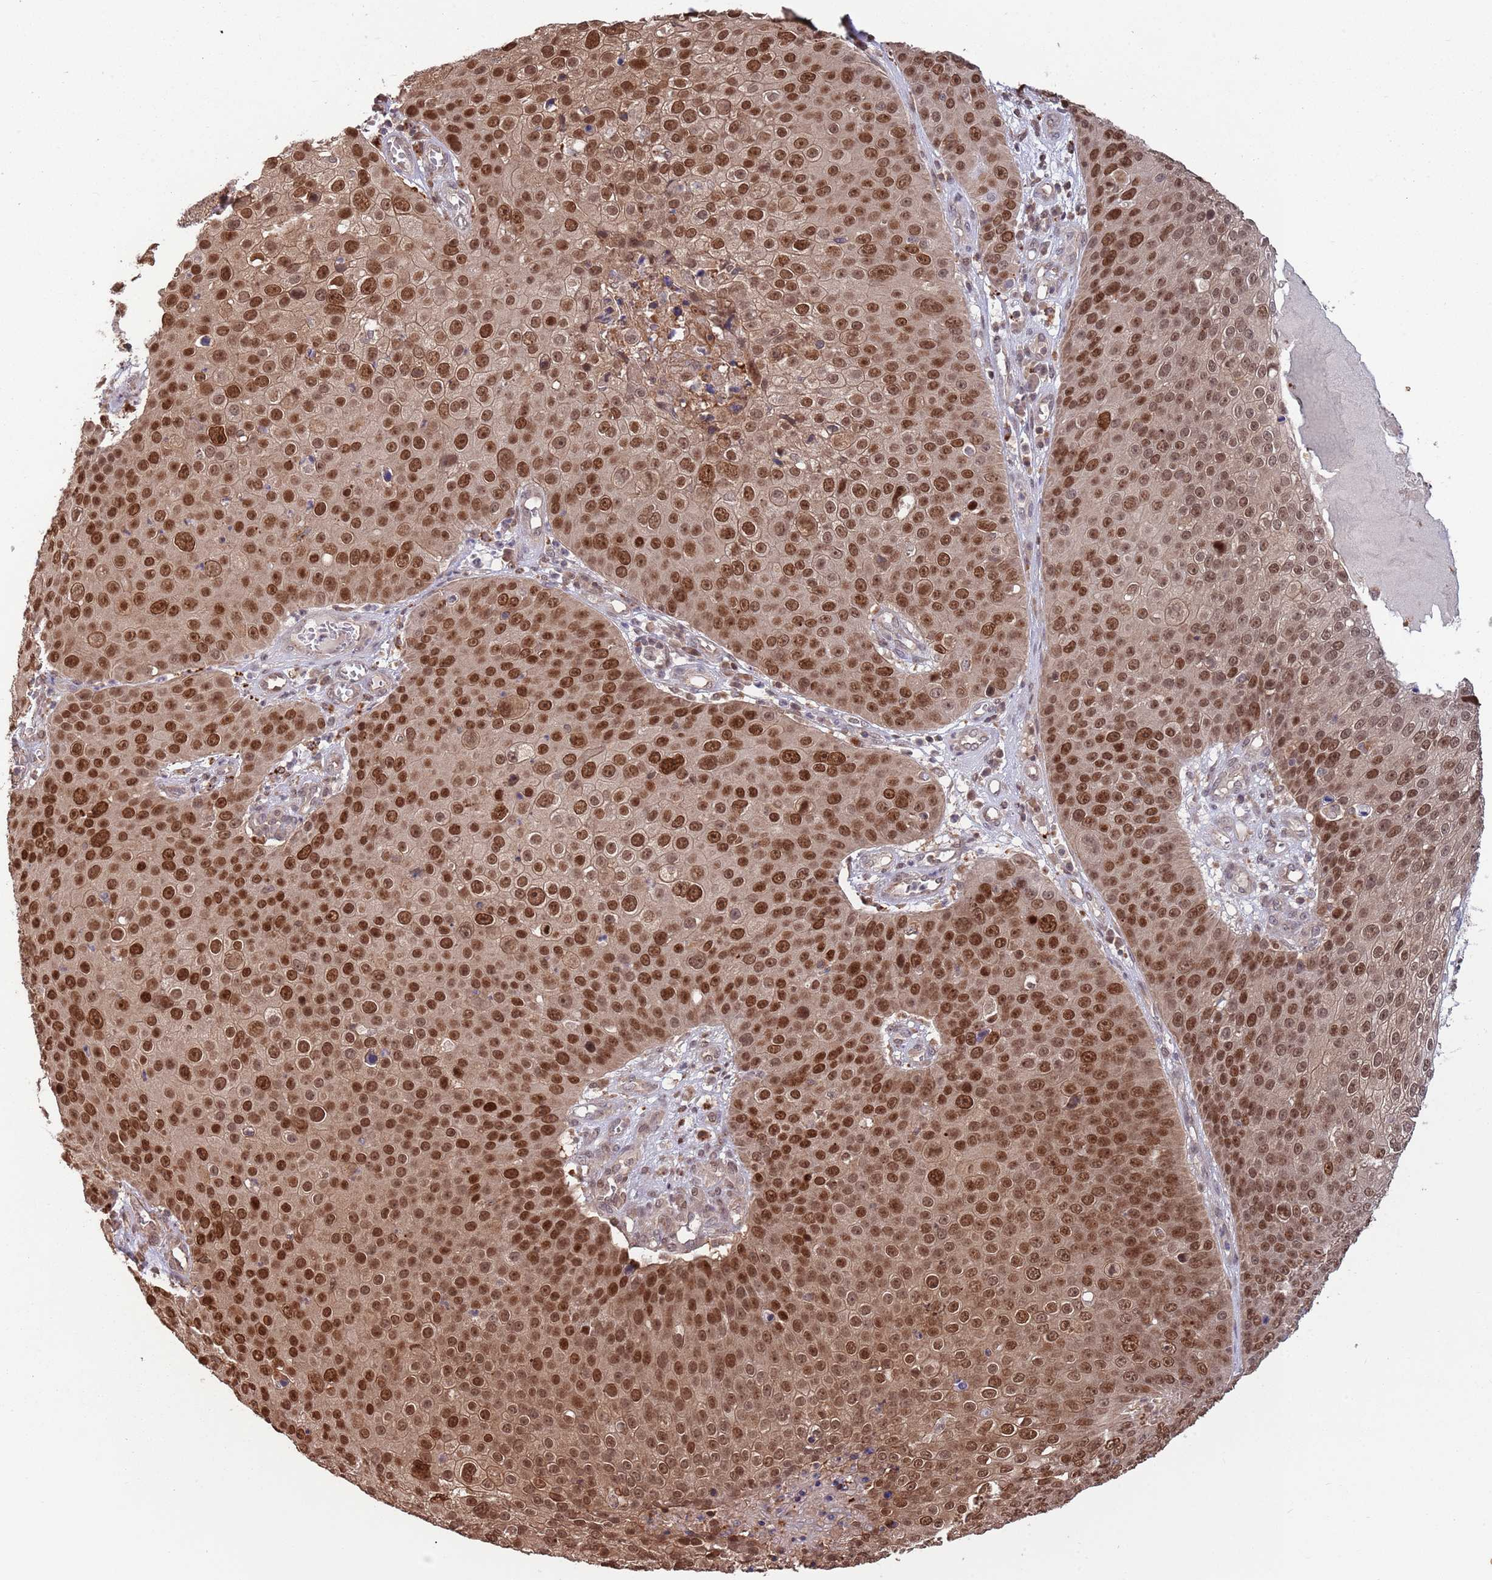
{"staining": {"intensity": "strong", "quantity": ">75%", "location": "nuclear"}, "tissue": "skin cancer", "cell_type": "Tumor cells", "image_type": "cancer", "snomed": [{"axis": "morphology", "description": "Squamous cell carcinoma, NOS"}, {"axis": "topography", "description": "Skin"}], "caption": "A high-resolution micrograph shows immunohistochemistry staining of squamous cell carcinoma (skin), which reveals strong nuclear positivity in about >75% of tumor cells.", "gene": "SALL1", "patient": {"sex": "male", "age": 71}}